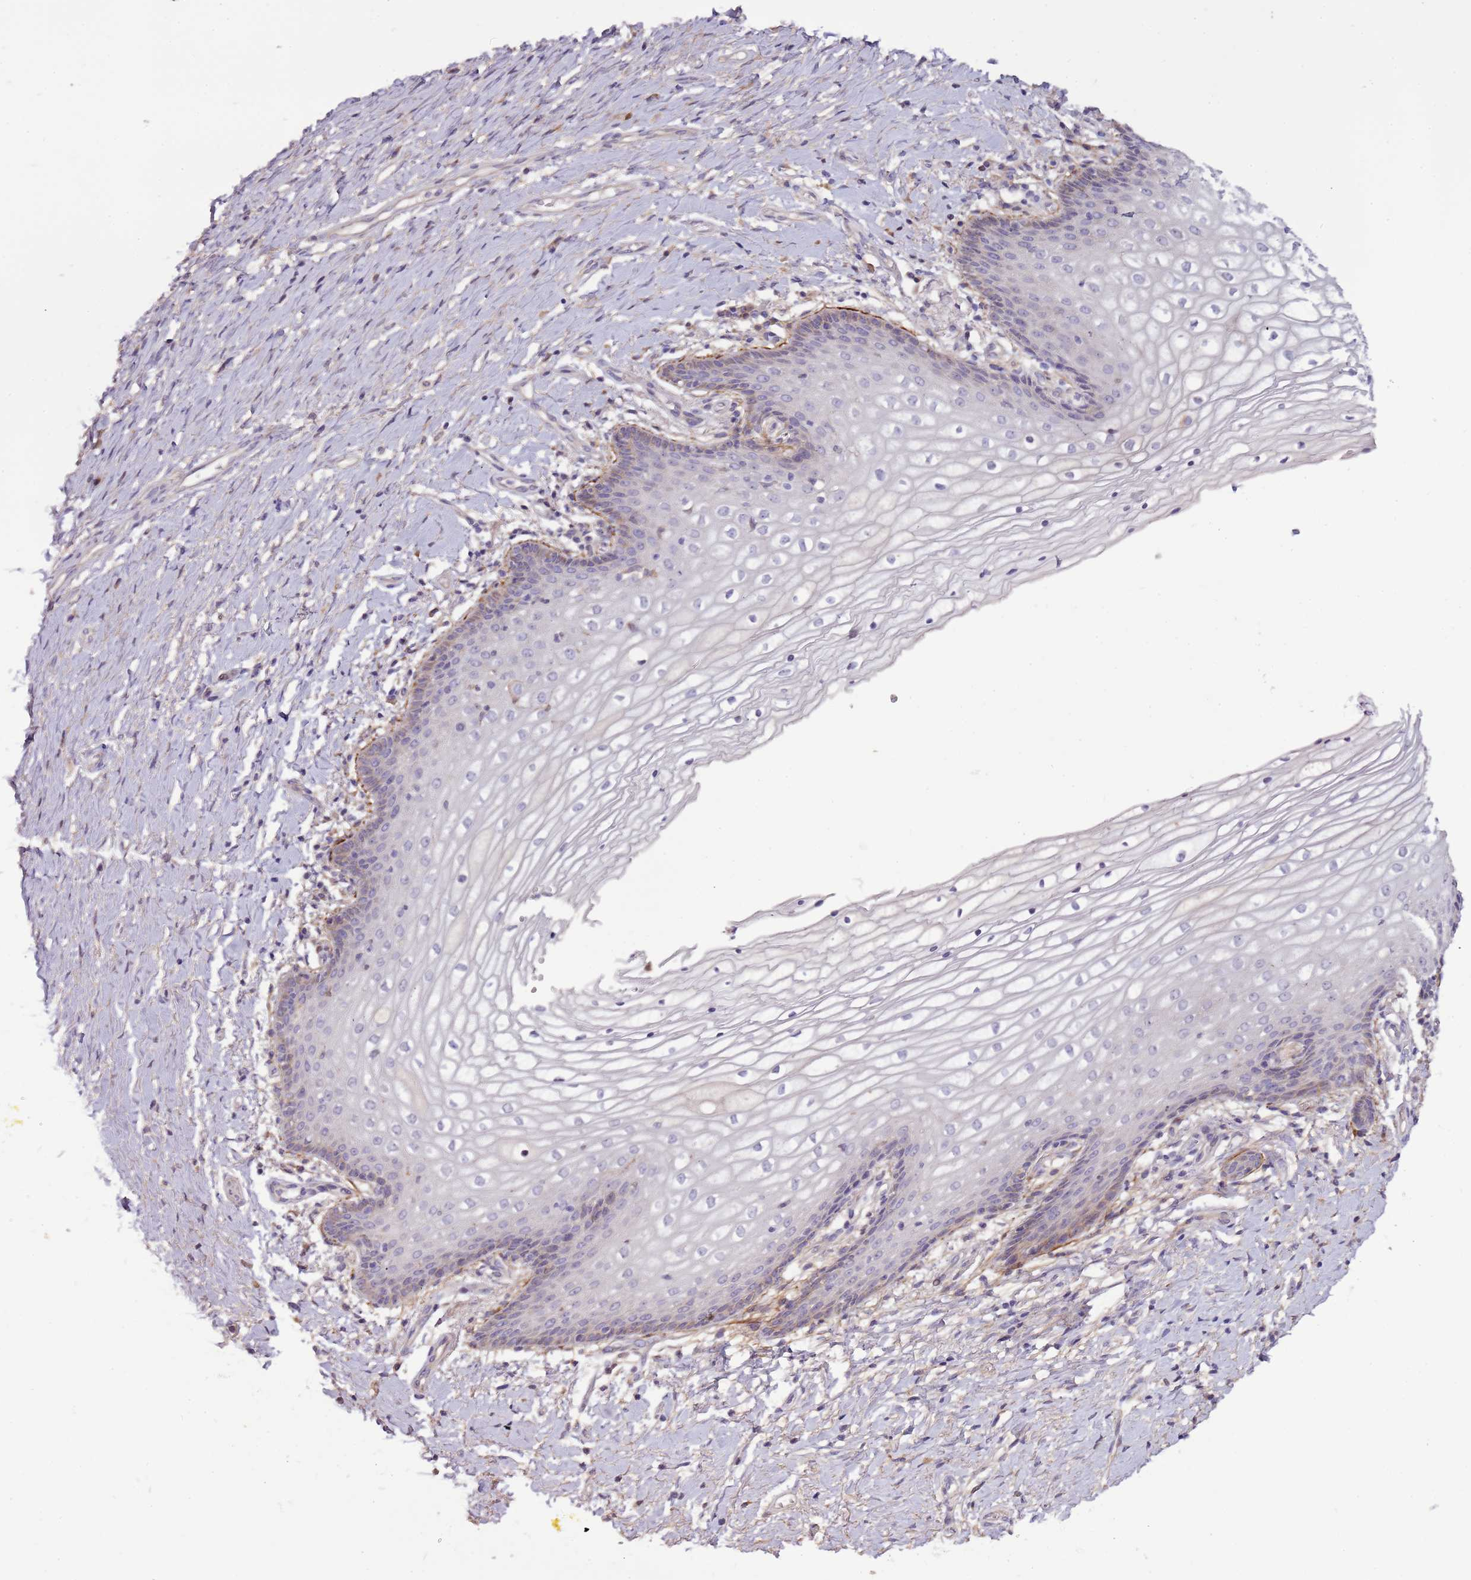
{"staining": {"intensity": "negative", "quantity": "none", "location": "none"}, "tissue": "vagina", "cell_type": "Squamous epithelial cells", "image_type": "normal", "snomed": [{"axis": "morphology", "description": "Normal tissue, NOS"}, {"axis": "topography", "description": "Vagina"}], "caption": "This is an IHC micrograph of unremarkable human vagina. There is no expression in squamous epithelial cells.", "gene": "NKX2", "patient": {"sex": "female", "age": 60}}